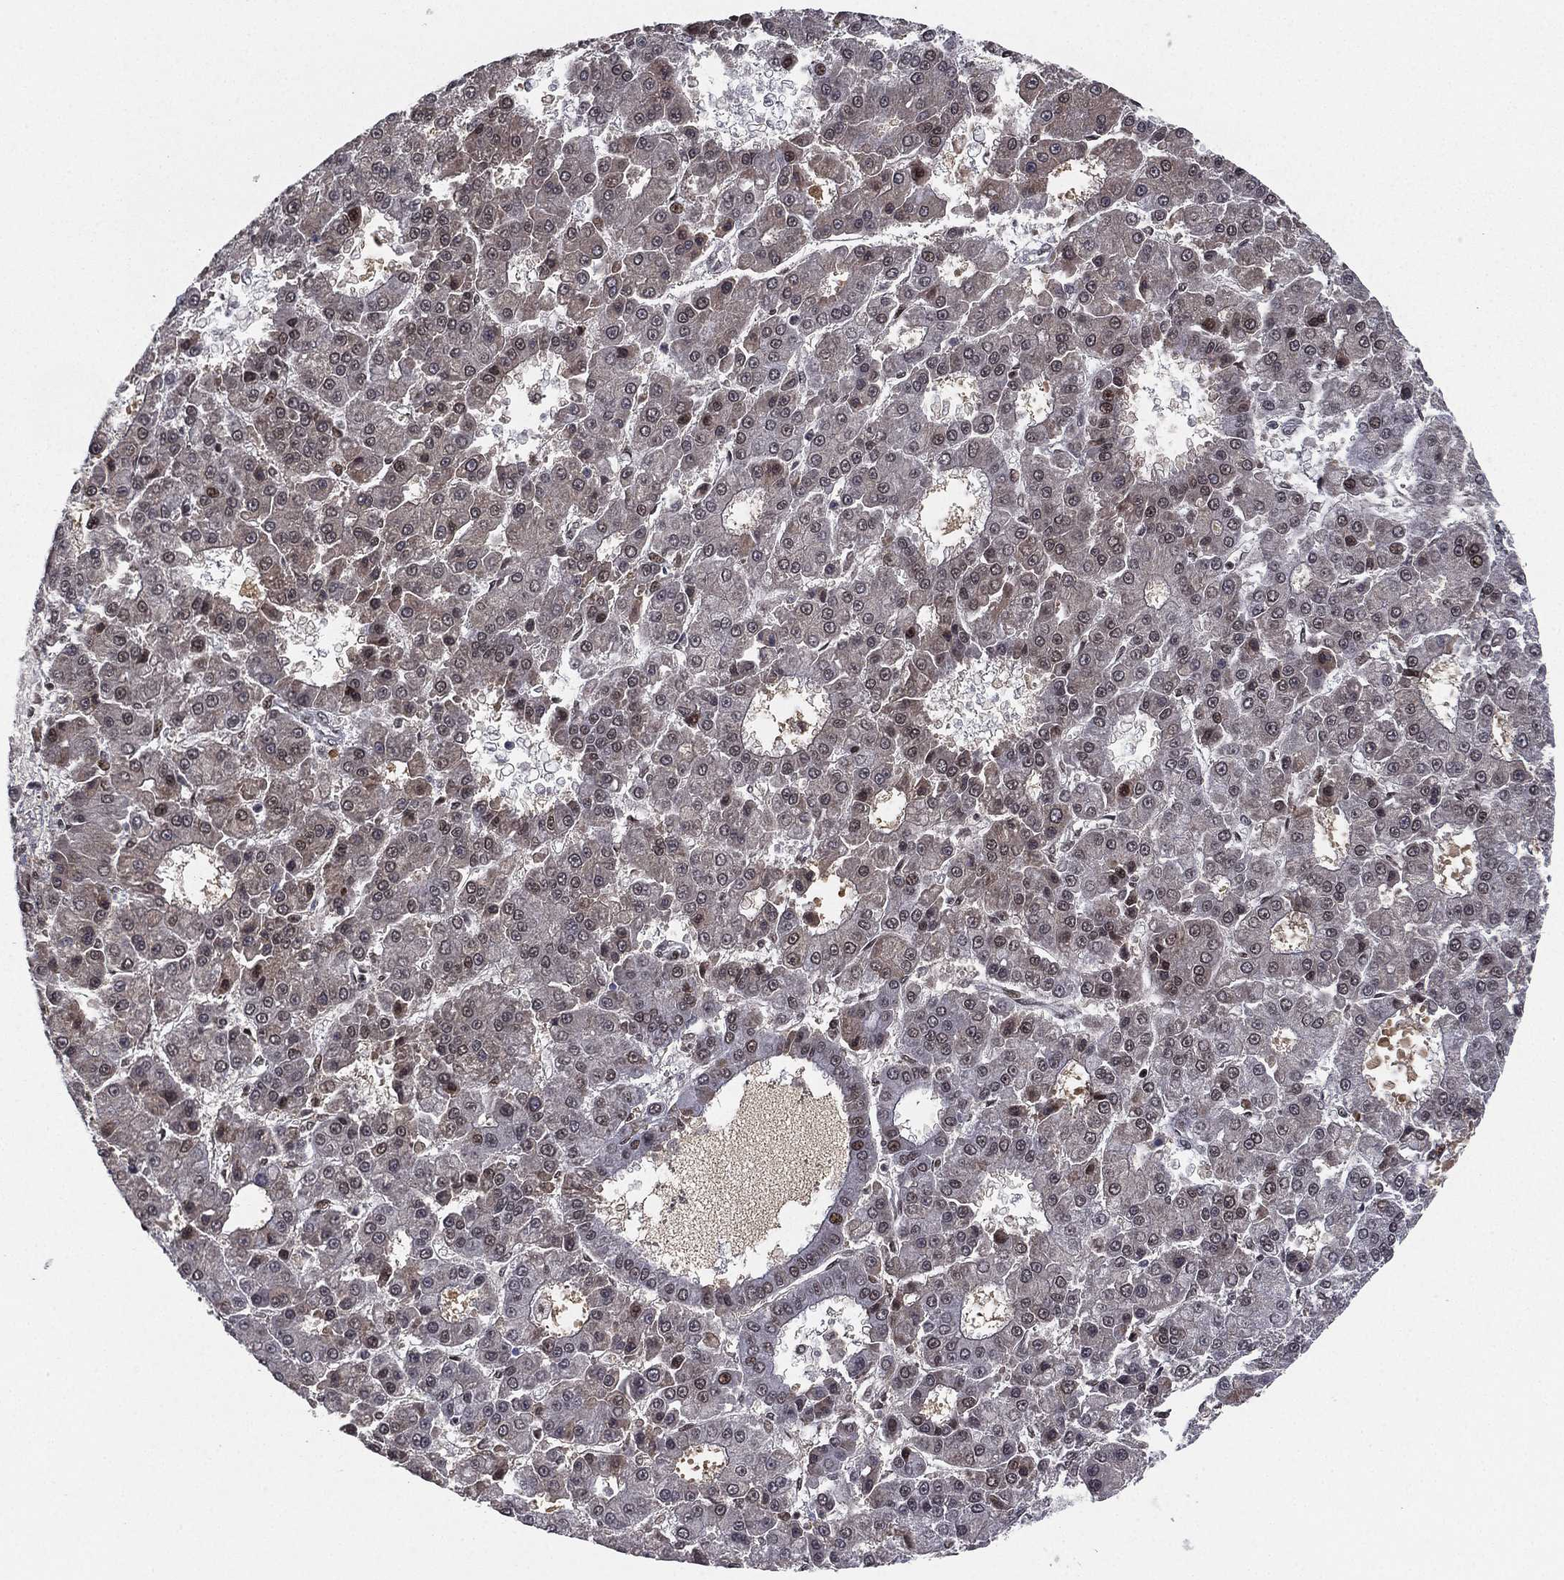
{"staining": {"intensity": "negative", "quantity": "none", "location": "none"}, "tissue": "liver cancer", "cell_type": "Tumor cells", "image_type": "cancer", "snomed": [{"axis": "morphology", "description": "Carcinoma, Hepatocellular, NOS"}, {"axis": "topography", "description": "Liver"}], "caption": "There is no significant staining in tumor cells of liver cancer.", "gene": "RTF1", "patient": {"sex": "male", "age": 70}}